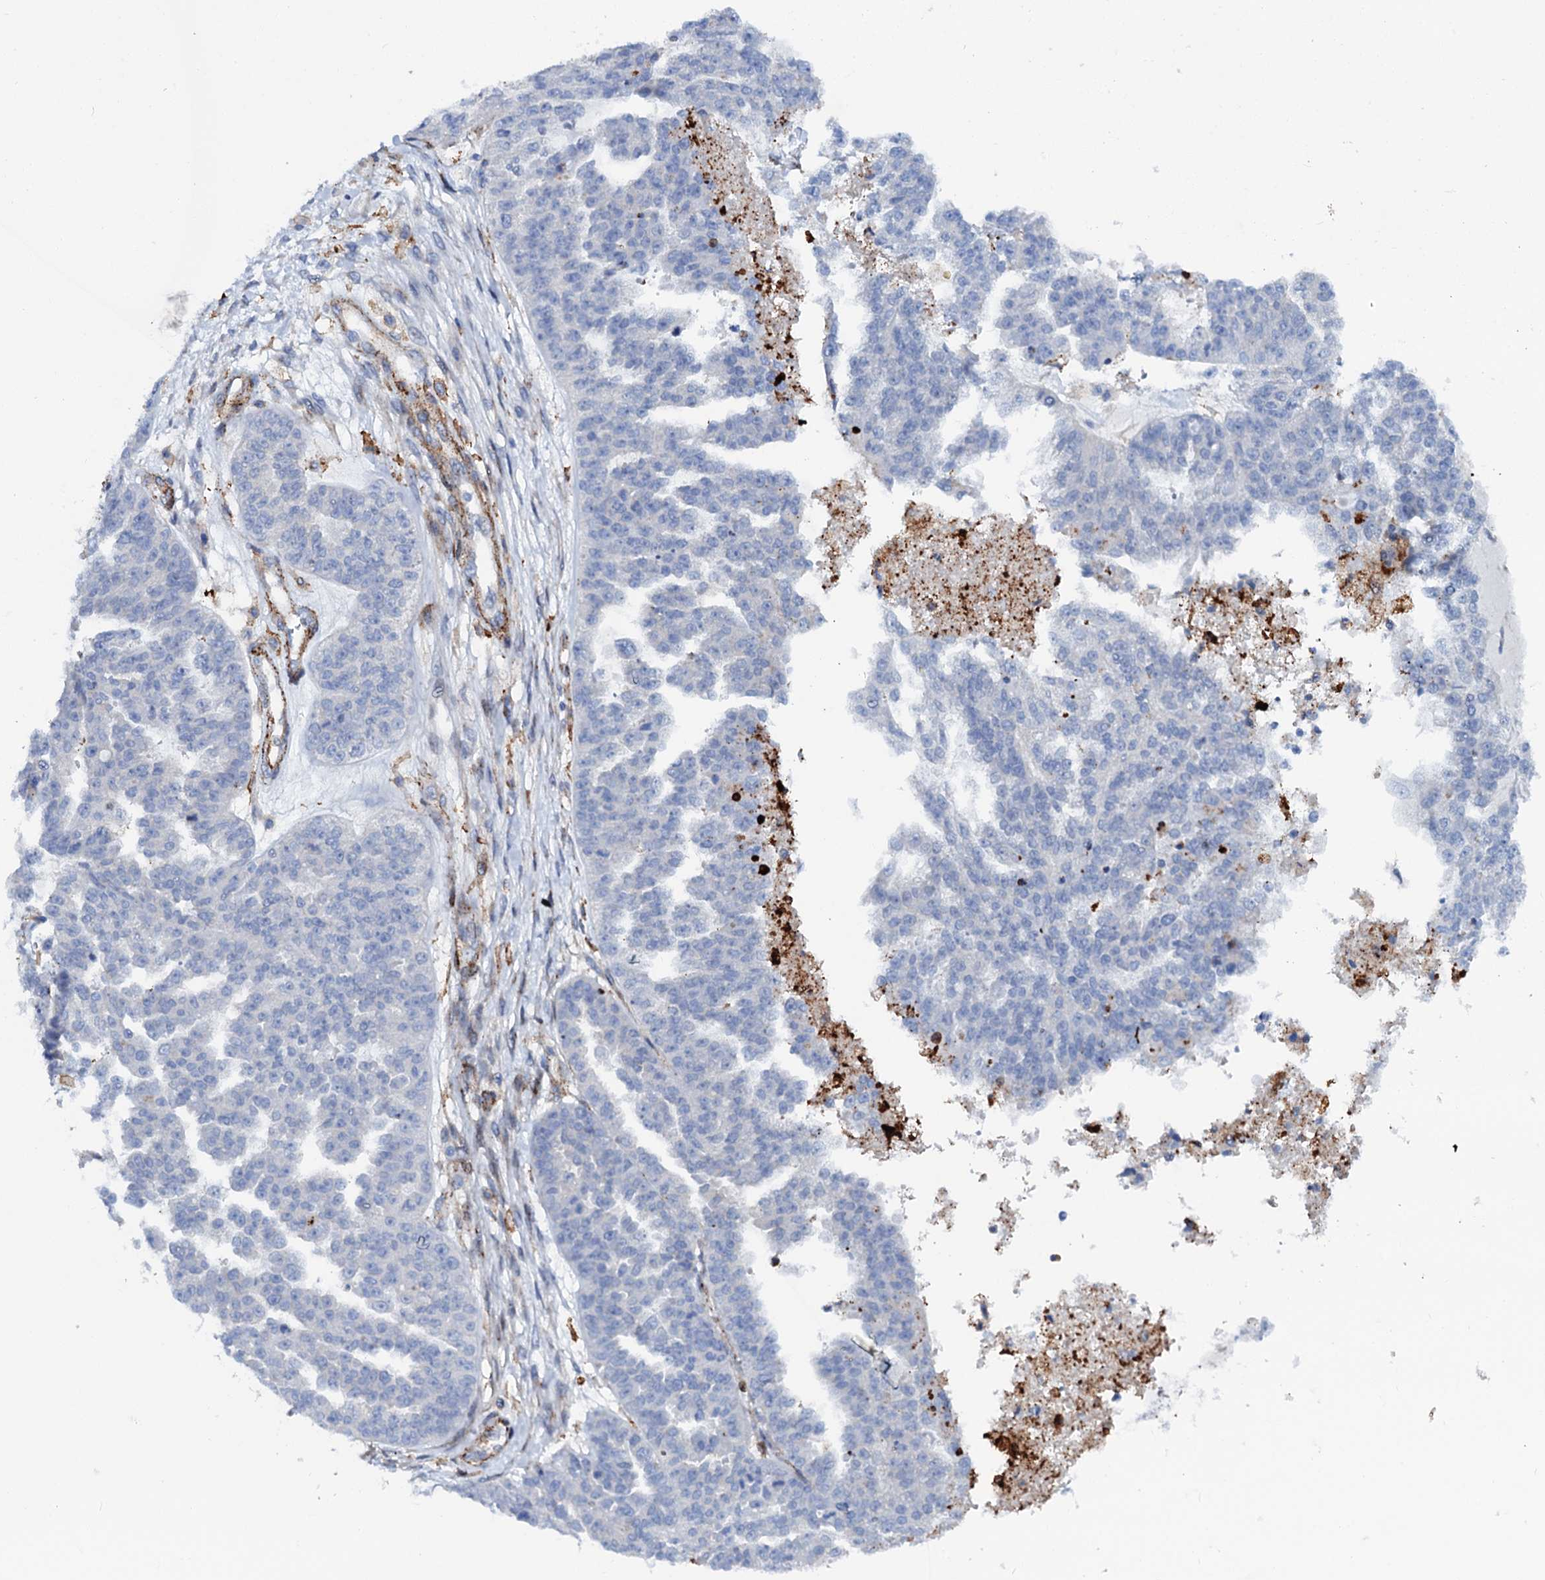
{"staining": {"intensity": "negative", "quantity": "none", "location": "none"}, "tissue": "ovarian cancer", "cell_type": "Tumor cells", "image_type": "cancer", "snomed": [{"axis": "morphology", "description": "Cystadenocarcinoma, serous, NOS"}, {"axis": "topography", "description": "Ovary"}], "caption": "The photomicrograph displays no staining of tumor cells in ovarian serous cystadenocarcinoma.", "gene": "MED13L", "patient": {"sex": "female", "age": 58}}